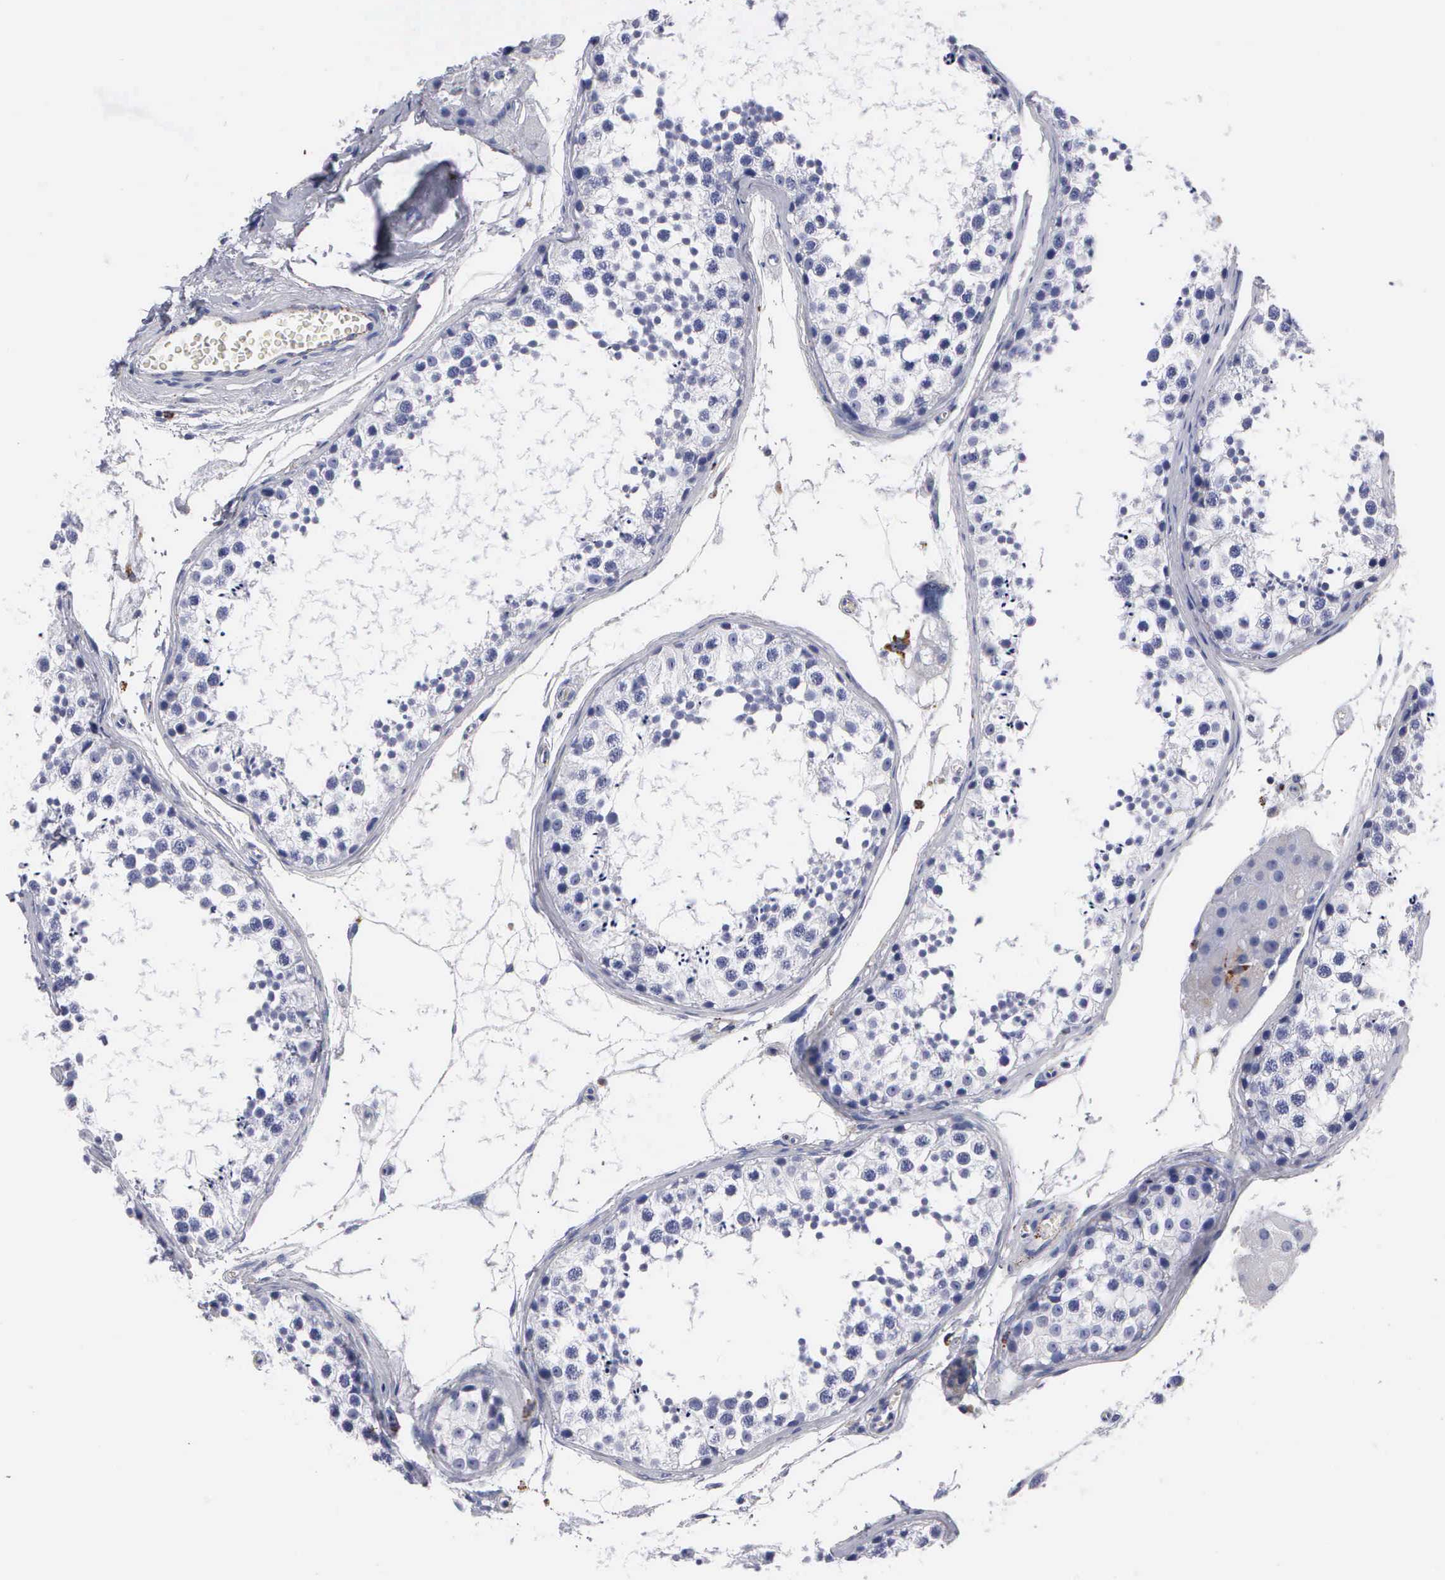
{"staining": {"intensity": "negative", "quantity": "none", "location": "none"}, "tissue": "testis", "cell_type": "Cells in seminiferous ducts", "image_type": "normal", "snomed": [{"axis": "morphology", "description": "Normal tissue, NOS"}, {"axis": "topography", "description": "Testis"}], "caption": "Normal testis was stained to show a protein in brown. There is no significant staining in cells in seminiferous ducts.", "gene": "CTSH", "patient": {"sex": "male", "age": 57}}